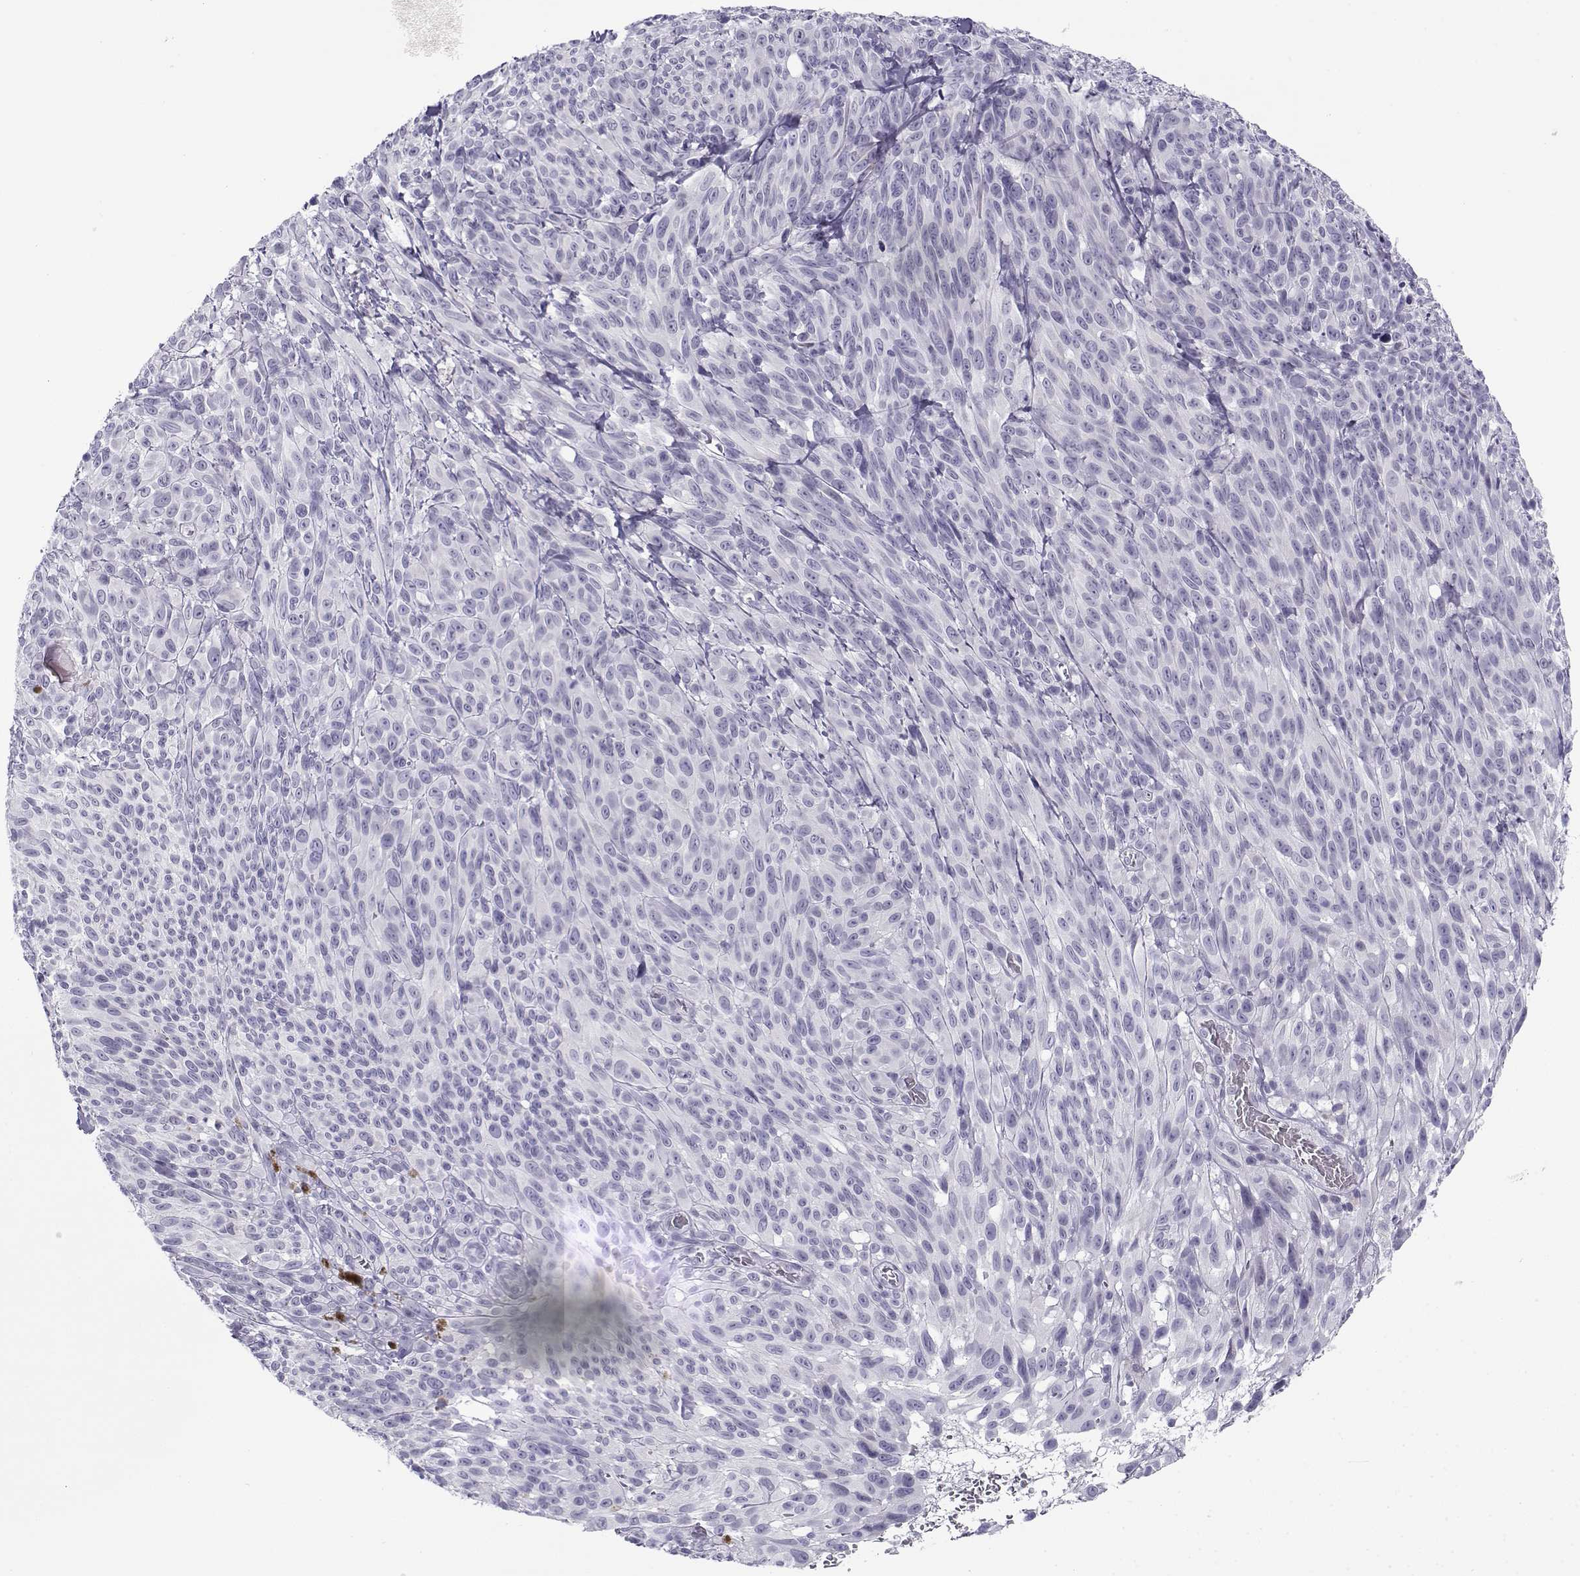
{"staining": {"intensity": "negative", "quantity": "none", "location": "none"}, "tissue": "melanoma", "cell_type": "Tumor cells", "image_type": "cancer", "snomed": [{"axis": "morphology", "description": "Malignant melanoma, NOS"}, {"axis": "topography", "description": "Skin"}], "caption": "DAB immunohistochemical staining of human malignant melanoma demonstrates no significant expression in tumor cells.", "gene": "FAM166A", "patient": {"sex": "male", "age": 83}}